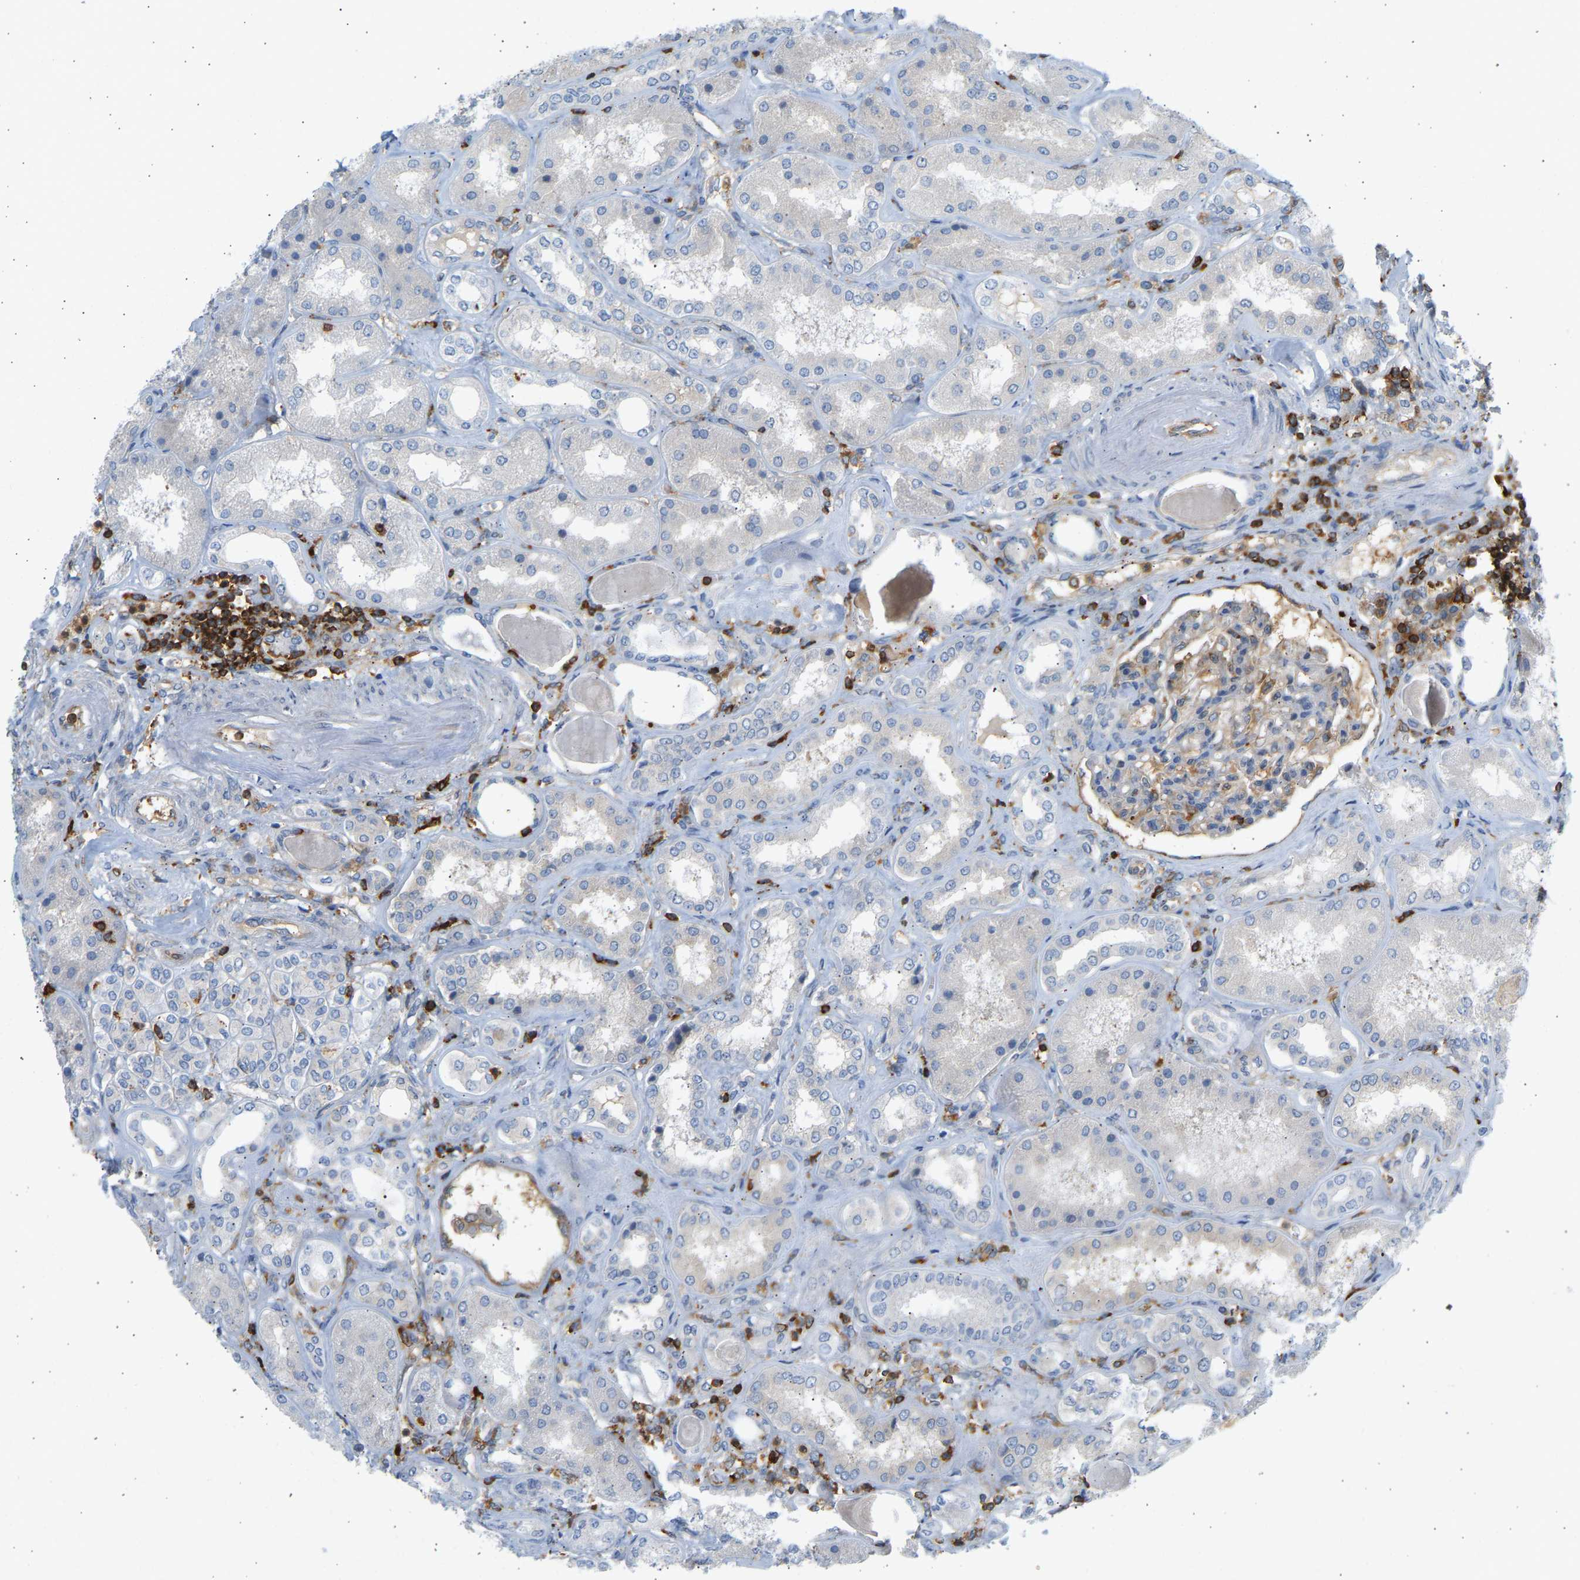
{"staining": {"intensity": "moderate", "quantity": "25%-75%", "location": "cytoplasmic/membranous"}, "tissue": "kidney", "cell_type": "Cells in glomeruli", "image_type": "normal", "snomed": [{"axis": "morphology", "description": "Normal tissue, NOS"}, {"axis": "topography", "description": "Kidney"}], "caption": "A micrograph of kidney stained for a protein displays moderate cytoplasmic/membranous brown staining in cells in glomeruli. The staining is performed using DAB (3,3'-diaminobenzidine) brown chromogen to label protein expression. The nuclei are counter-stained blue using hematoxylin.", "gene": "FNBP1", "patient": {"sex": "female", "age": 56}}